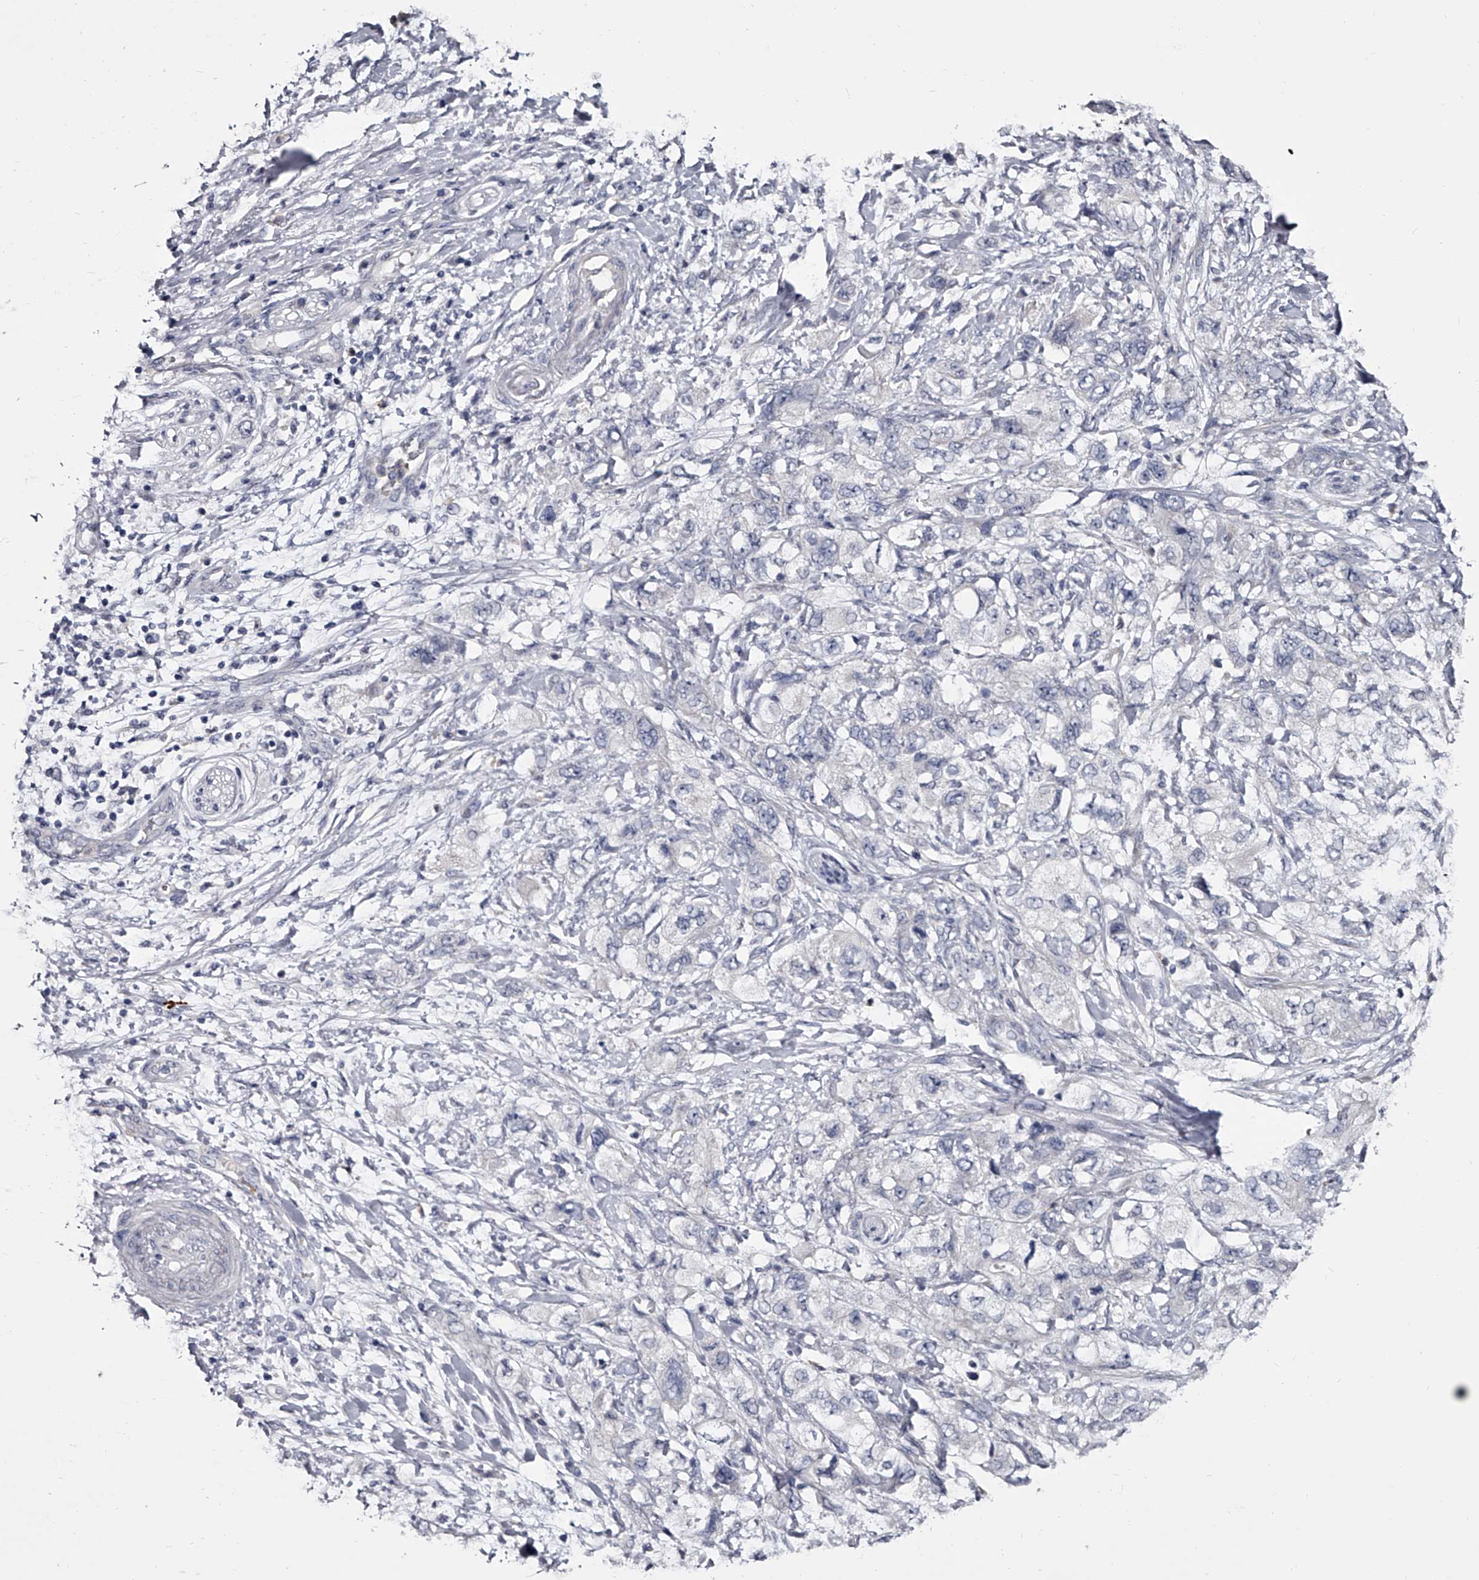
{"staining": {"intensity": "negative", "quantity": "none", "location": "none"}, "tissue": "pancreatic cancer", "cell_type": "Tumor cells", "image_type": "cancer", "snomed": [{"axis": "morphology", "description": "Adenocarcinoma, NOS"}, {"axis": "topography", "description": "Pancreas"}], "caption": "Adenocarcinoma (pancreatic) was stained to show a protein in brown. There is no significant staining in tumor cells.", "gene": "GAPVD1", "patient": {"sex": "female", "age": 73}}